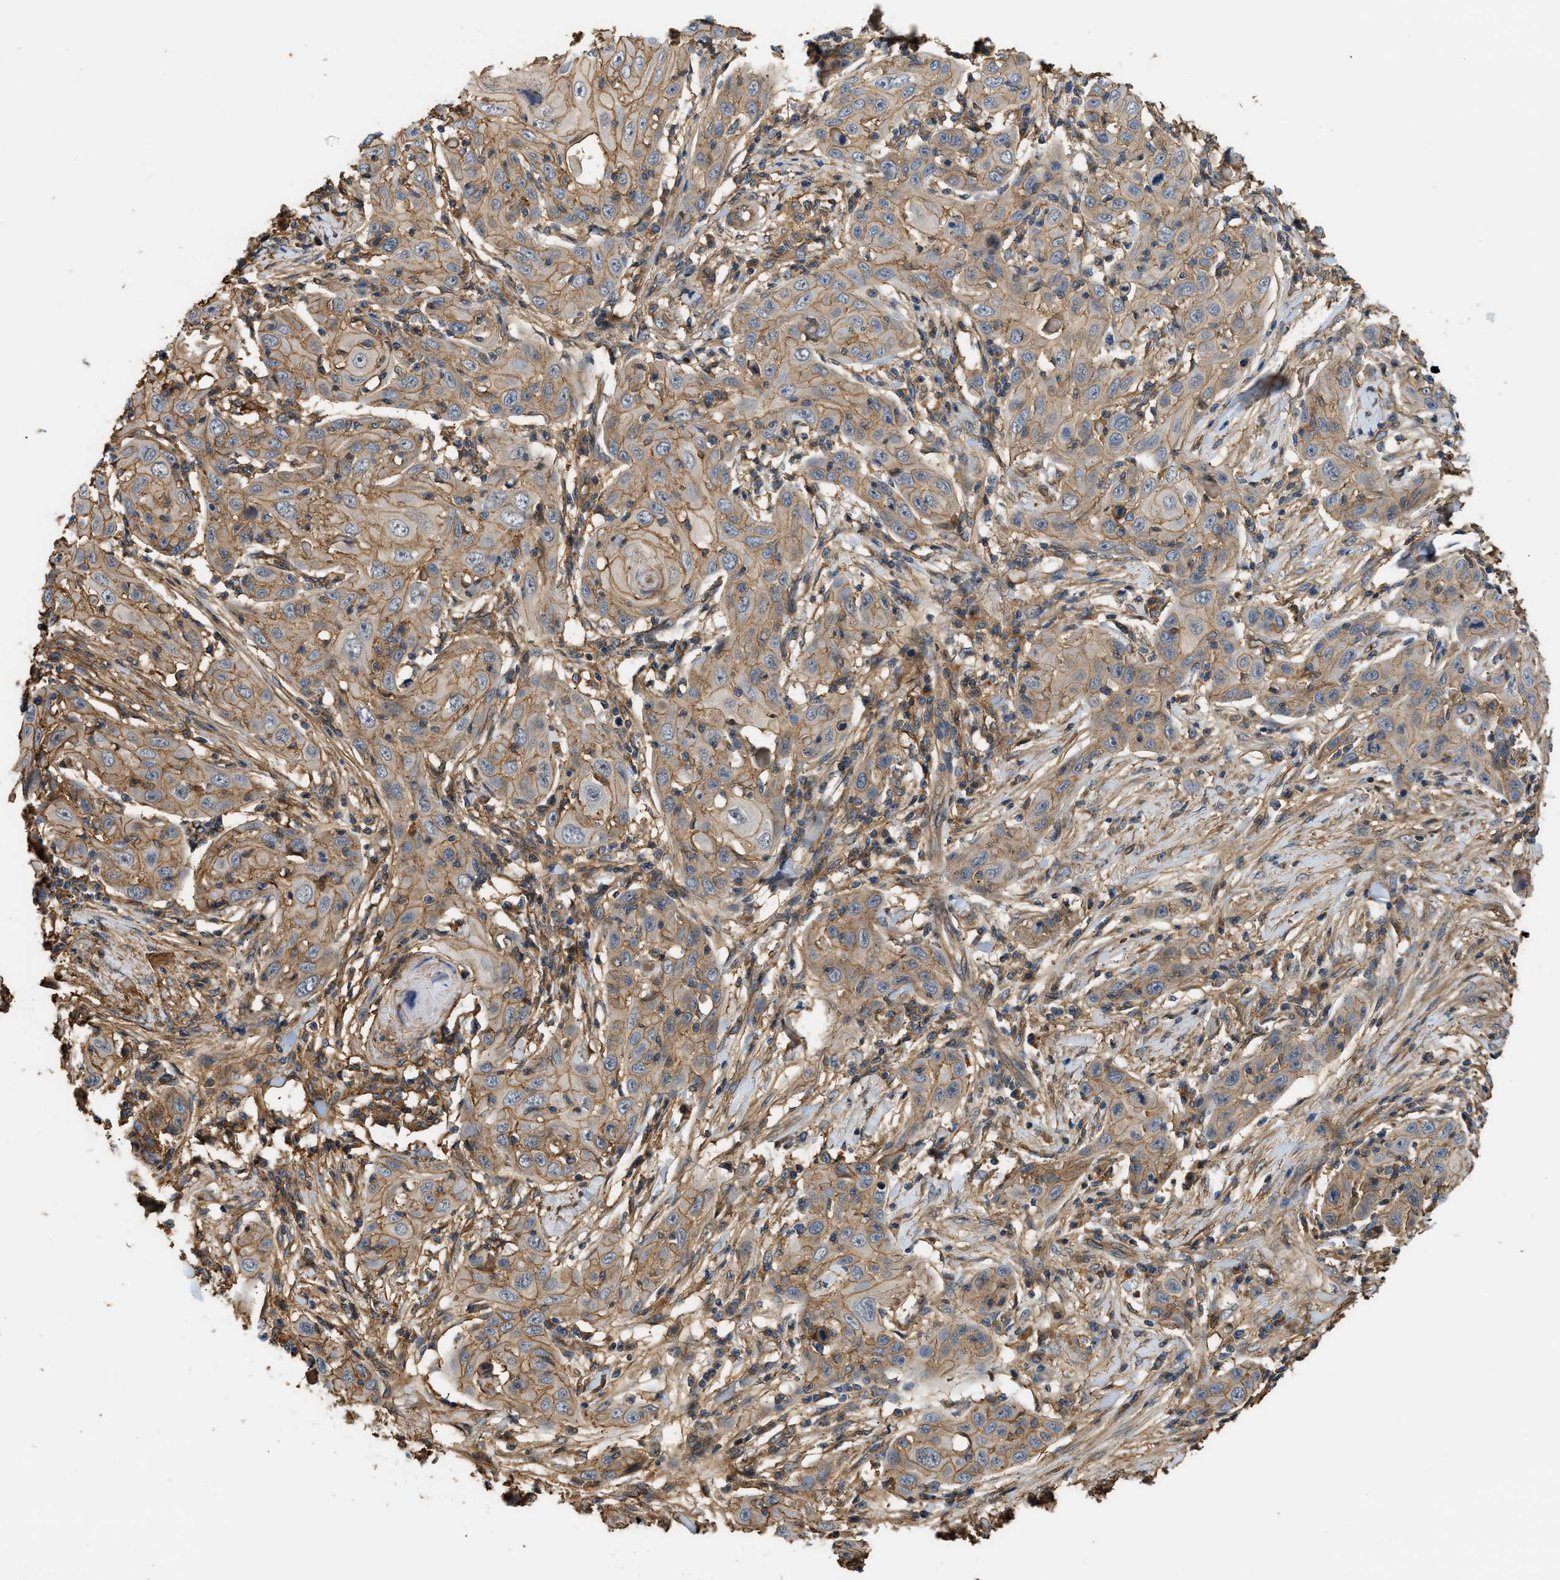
{"staining": {"intensity": "moderate", "quantity": ">75%", "location": "cytoplasmic/membranous"}, "tissue": "skin cancer", "cell_type": "Tumor cells", "image_type": "cancer", "snomed": [{"axis": "morphology", "description": "Squamous cell carcinoma, NOS"}, {"axis": "topography", "description": "Skin"}], "caption": "Protein staining of skin cancer tissue demonstrates moderate cytoplasmic/membranous positivity in about >75% of tumor cells. (IHC, brightfield microscopy, high magnification).", "gene": "DDHD2", "patient": {"sex": "female", "age": 88}}